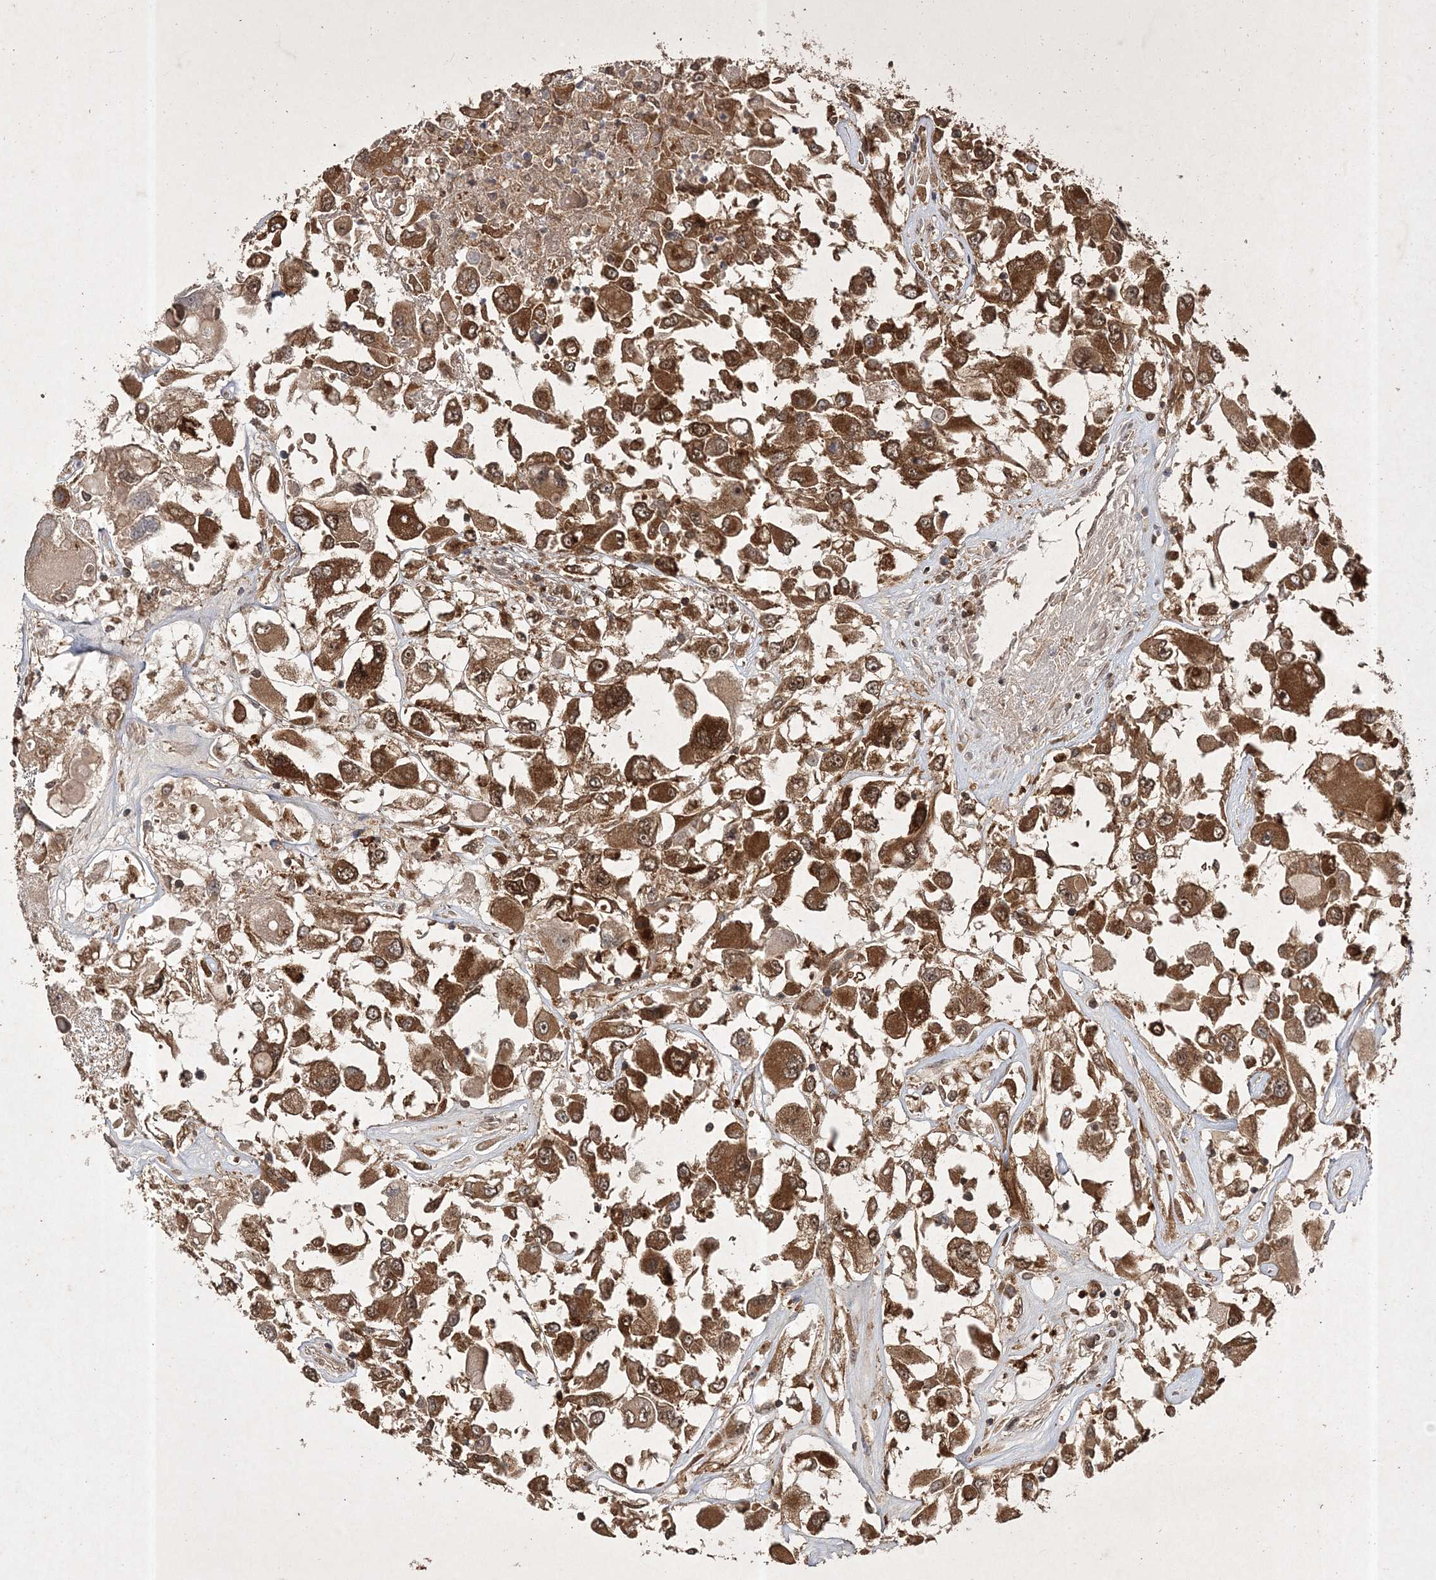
{"staining": {"intensity": "strong", "quantity": ">75%", "location": "cytoplasmic/membranous,nuclear"}, "tissue": "renal cancer", "cell_type": "Tumor cells", "image_type": "cancer", "snomed": [{"axis": "morphology", "description": "Adenocarcinoma, NOS"}, {"axis": "topography", "description": "Kidney"}], "caption": "High-magnification brightfield microscopy of adenocarcinoma (renal) stained with DAB (brown) and counterstained with hematoxylin (blue). tumor cells exhibit strong cytoplasmic/membranous and nuclear positivity is appreciated in about>75% of cells.", "gene": "NIF3L1", "patient": {"sex": "female", "age": 52}}